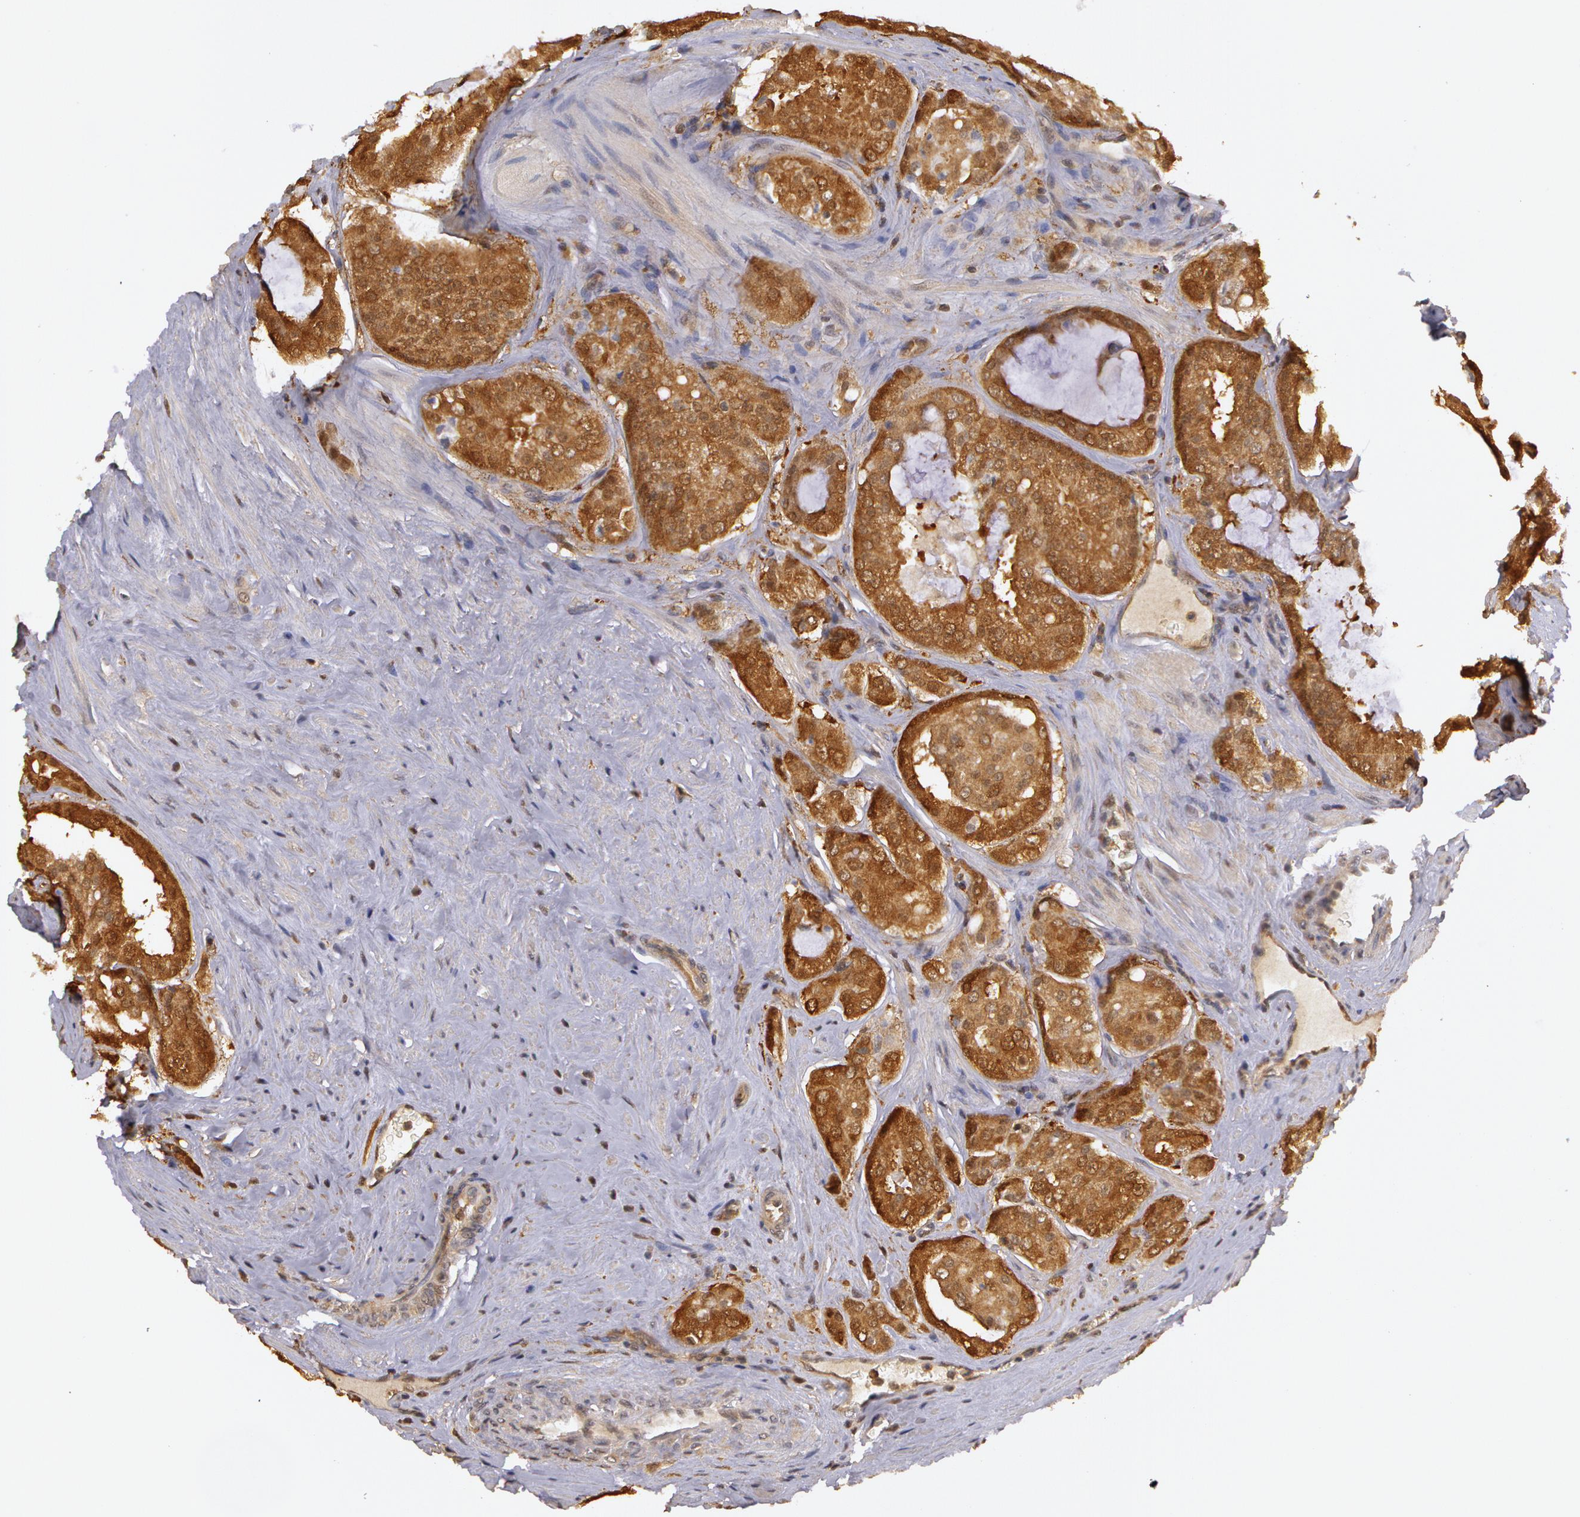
{"staining": {"intensity": "moderate", "quantity": ">75%", "location": "cytoplasmic/membranous"}, "tissue": "prostate cancer", "cell_type": "Tumor cells", "image_type": "cancer", "snomed": [{"axis": "morphology", "description": "Adenocarcinoma, Medium grade"}, {"axis": "topography", "description": "Prostate"}], "caption": "Prostate cancer (adenocarcinoma (medium-grade)) was stained to show a protein in brown. There is medium levels of moderate cytoplasmic/membranous expression in about >75% of tumor cells. The protein of interest is shown in brown color, while the nuclei are stained blue.", "gene": "AHSA1", "patient": {"sex": "male", "age": 60}}